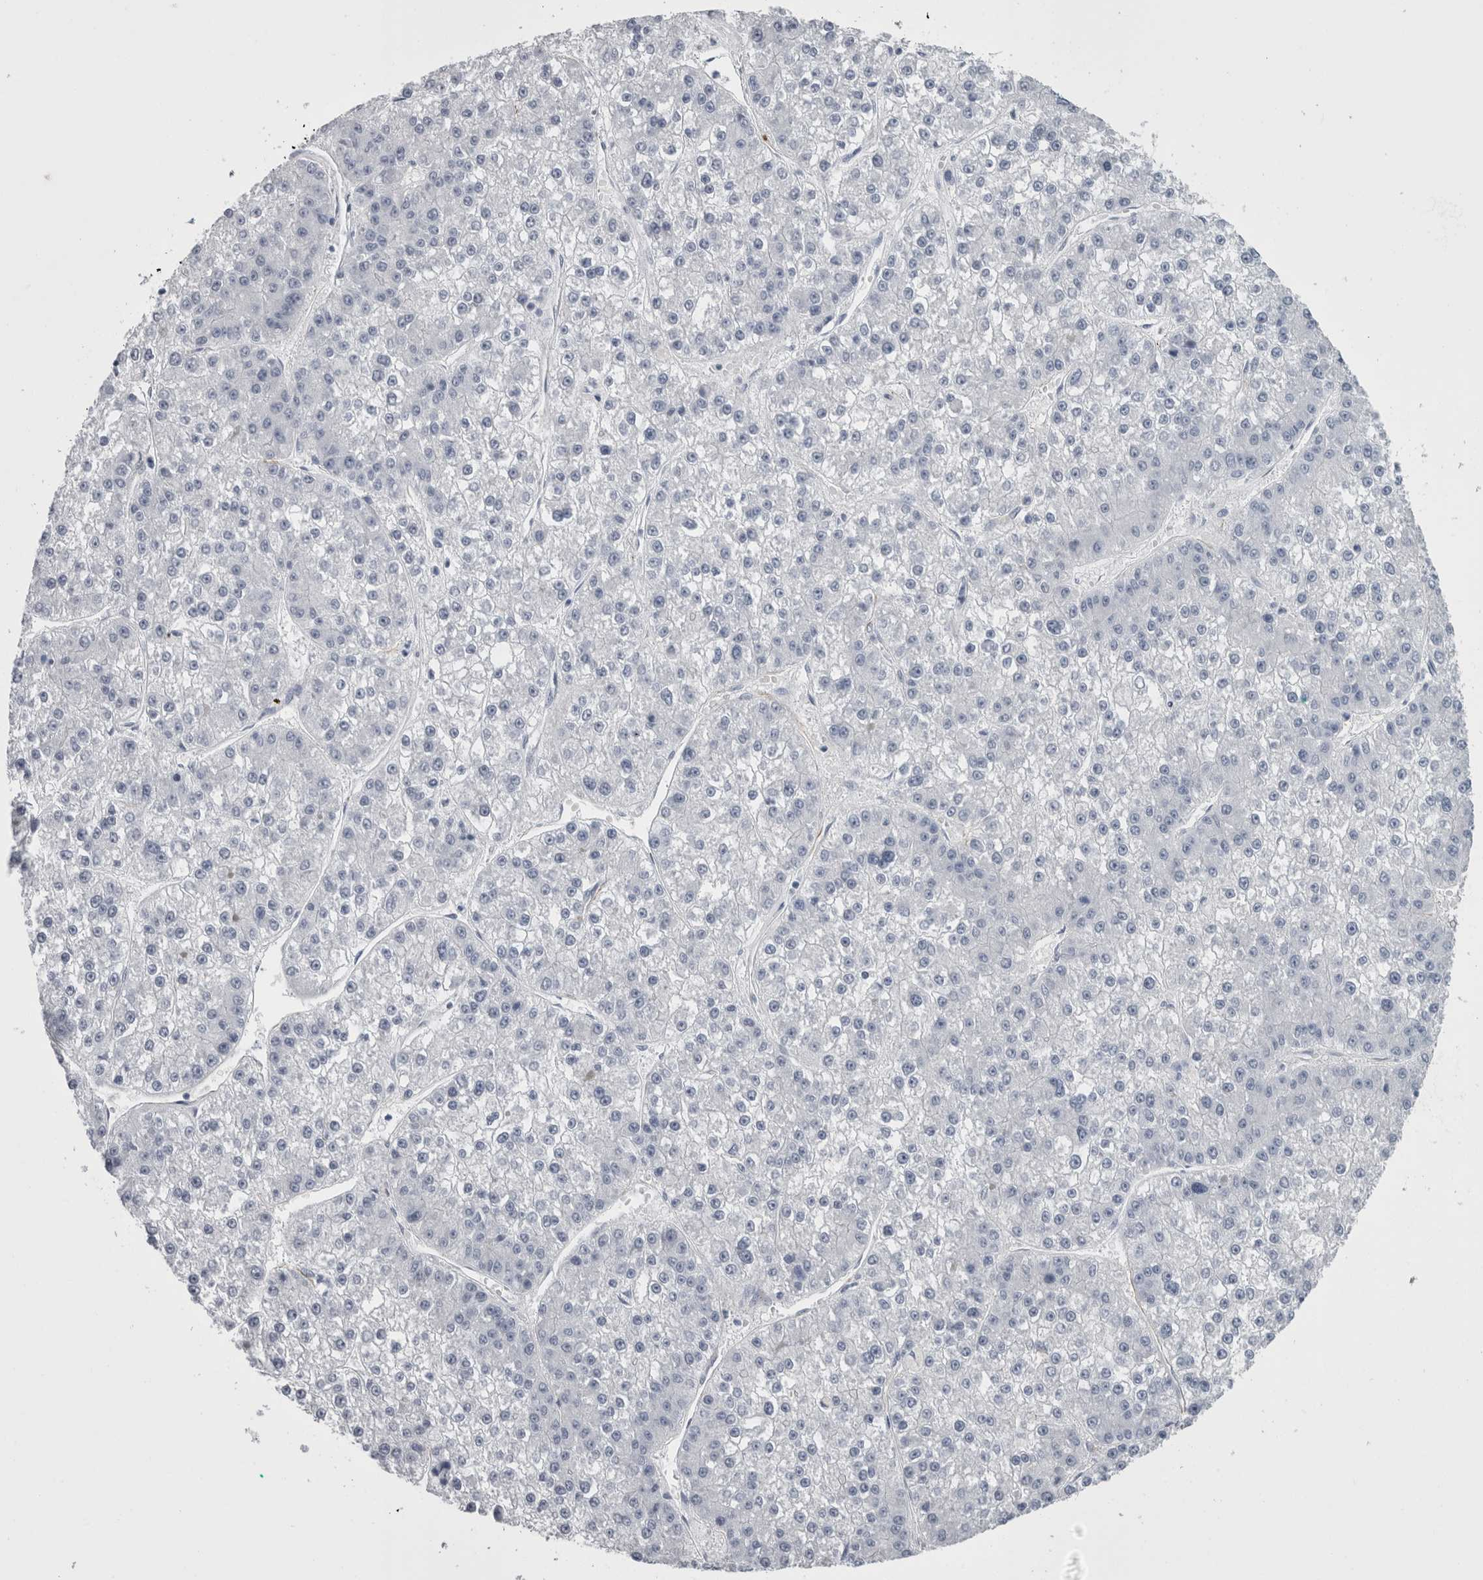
{"staining": {"intensity": "negative", "quantity": "none", "location": "none"}, "tissue": "liver cancer", "cell_type": "Tumor cells", "image_type": "cancer", "snomed": [{"axis": "morphology", "description": "Carcinoma, Hepatocellular, NOS"}, {"axis": "topography", "description": "Liver"}], "caption": "Immunohistochemical staining of human liver cancer (hepatocellular carcinoma) displays no significant staining in tumor cells.", "gene": "VWDE", "patient": {"sex": "female", "age": 73}}